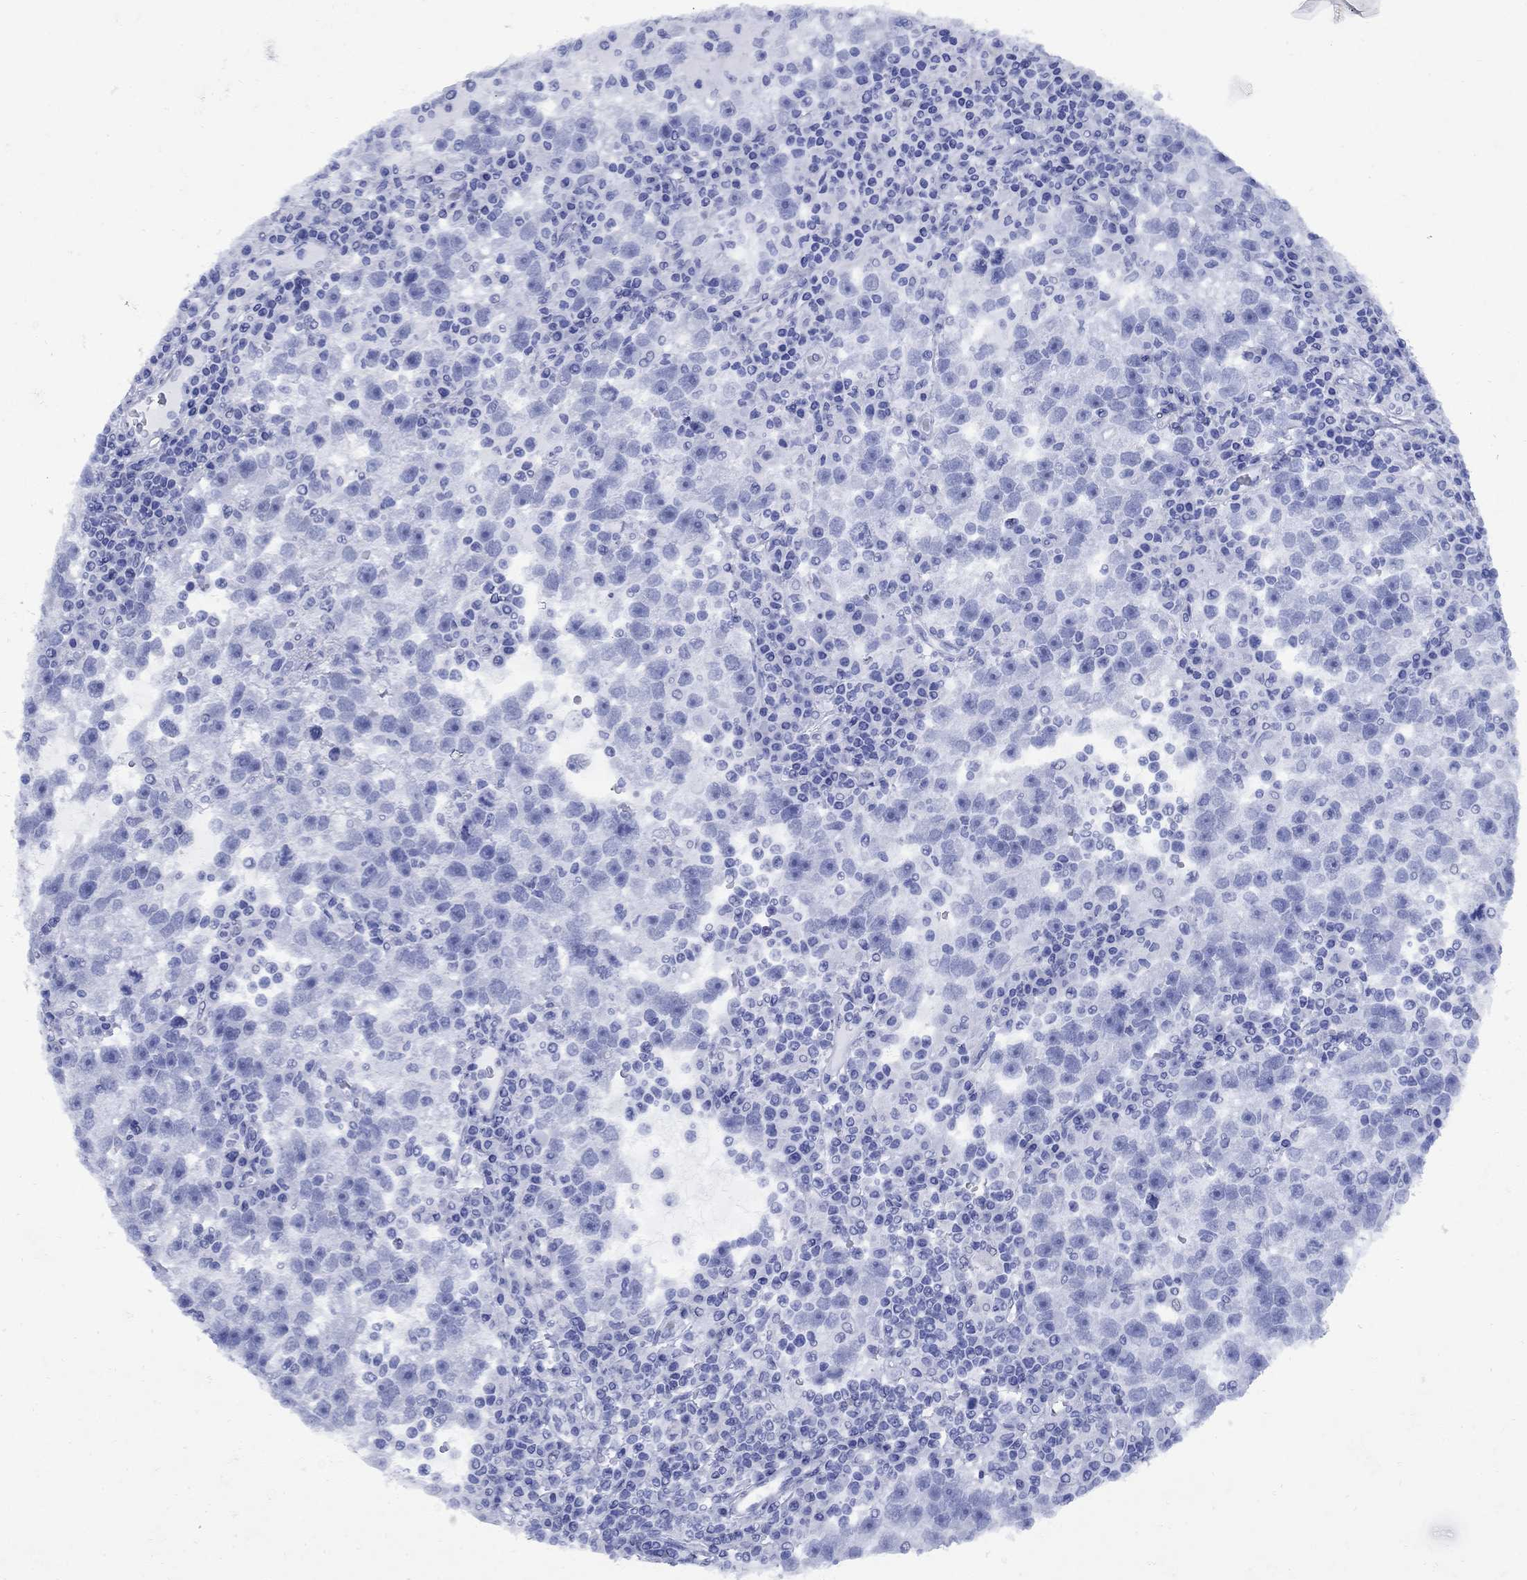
{"staining": {"intensity": "negative", "quantity": "none", "location": "none"}, "tissue": "testis cancer", "cell_type": "Tumor cells", "image_type": "cancer", "snomed": [{"axis": "morphology", "description": "Seminoma, NOS"}, {"axis": "topography", "description": "Testis"}], "caption": "This is a image of immunohistochemistry (IHC) staining of testis cancer, which shows no expression in tumor cells.", "gene": "CD1A", "patient": {"sex": "male", "age": 47}}